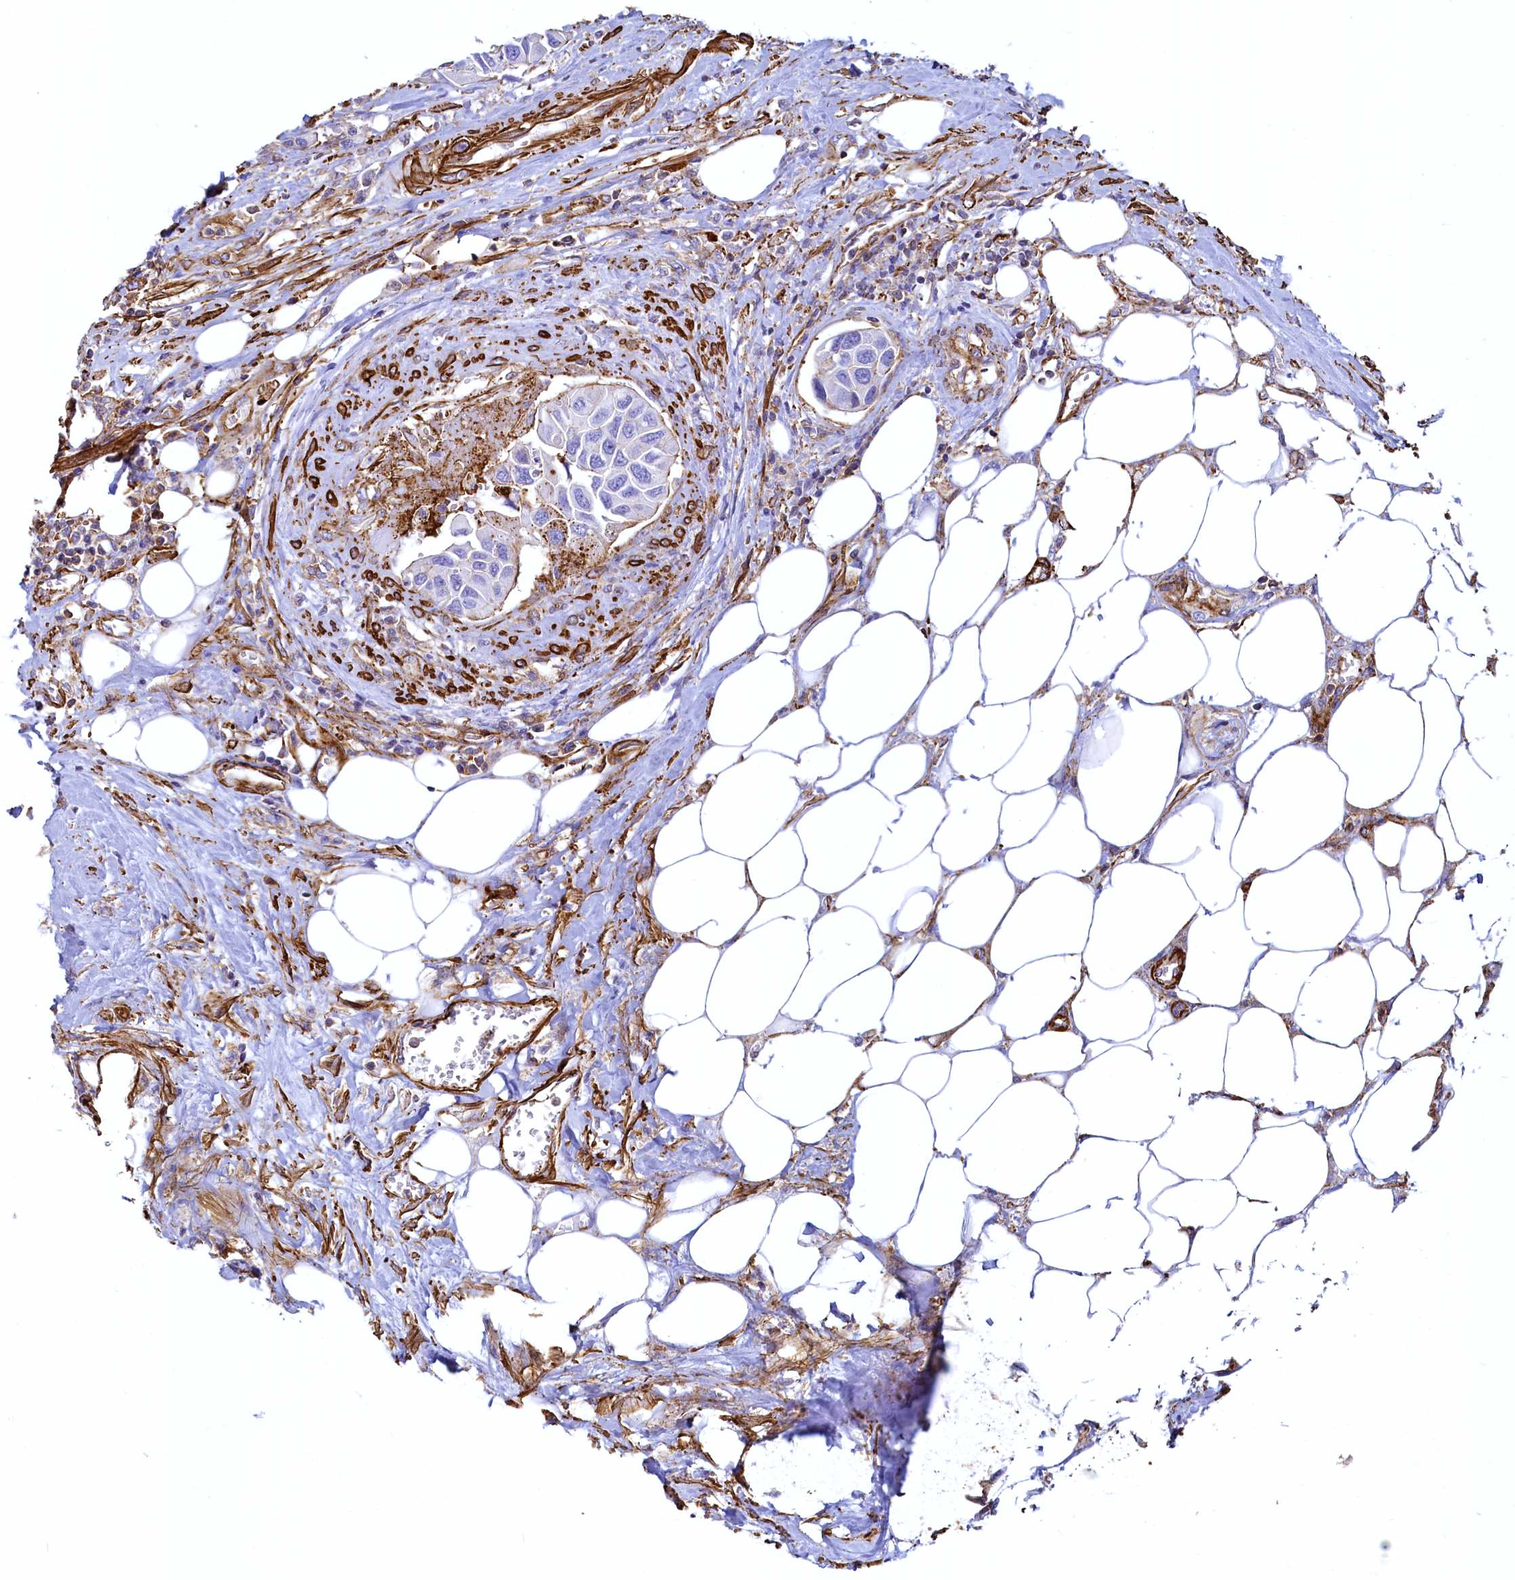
{"staining": {"intensity": "negative", "quantity": "none", "location": "none"}, "tissue": "urothelial cancer", "cell_type": "Tumor cells", "image_type": "cancer", "snomed": [{"axis": "morphology", "description": "Urothelial carcinoma, High grade"}, {"axis": "topography", "description": "Urinary bladder"}], "caption": "The histopathology image demonstrates no significant expression in tumor cells of high-grade urothelial carcinoma.", "gene": "THBS1", "patient": {"sex": "male", "age": 74}}